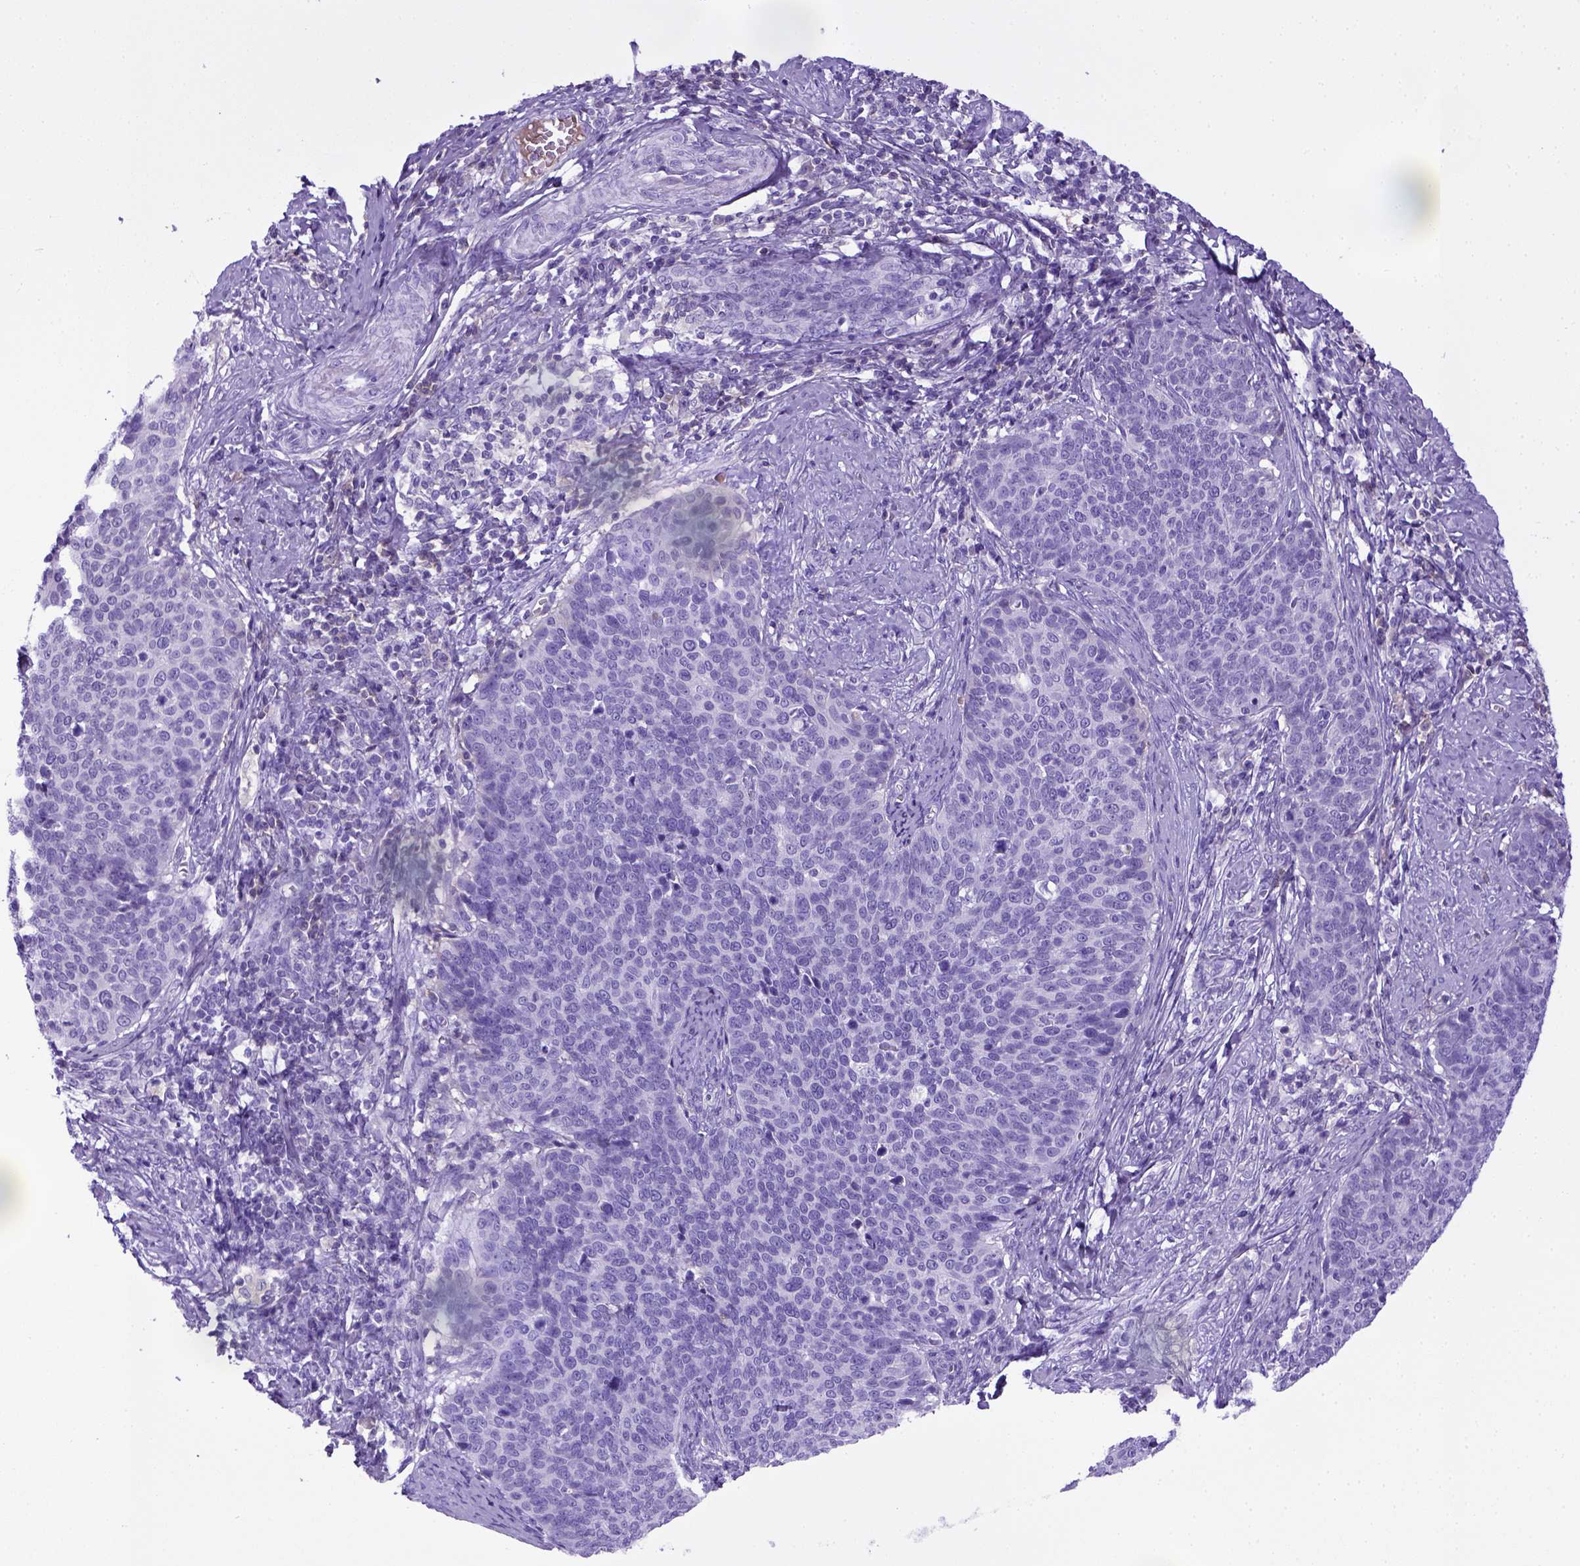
{"staining": {"intensity": "negative", "quantity": "none", "location": "none"}, "tissue": "cervical cancer", "cell_type": "Tumor cells", "image_type": "cancer", "snomed": [{"axis": "morphology", "description": "Normal tissue, NOS"}, {"axis": "morphology", "description": "Squamous cell carcinoma, NOS"}, {"axis": "topography", "description": "Cervix"}], "caption": "The image exhibits no significant staining in tumor cells of cervical cancer (squamous cell carcinoma).", "gene": "ITIH4", "patient": {"sex": "female", "age": 39}}